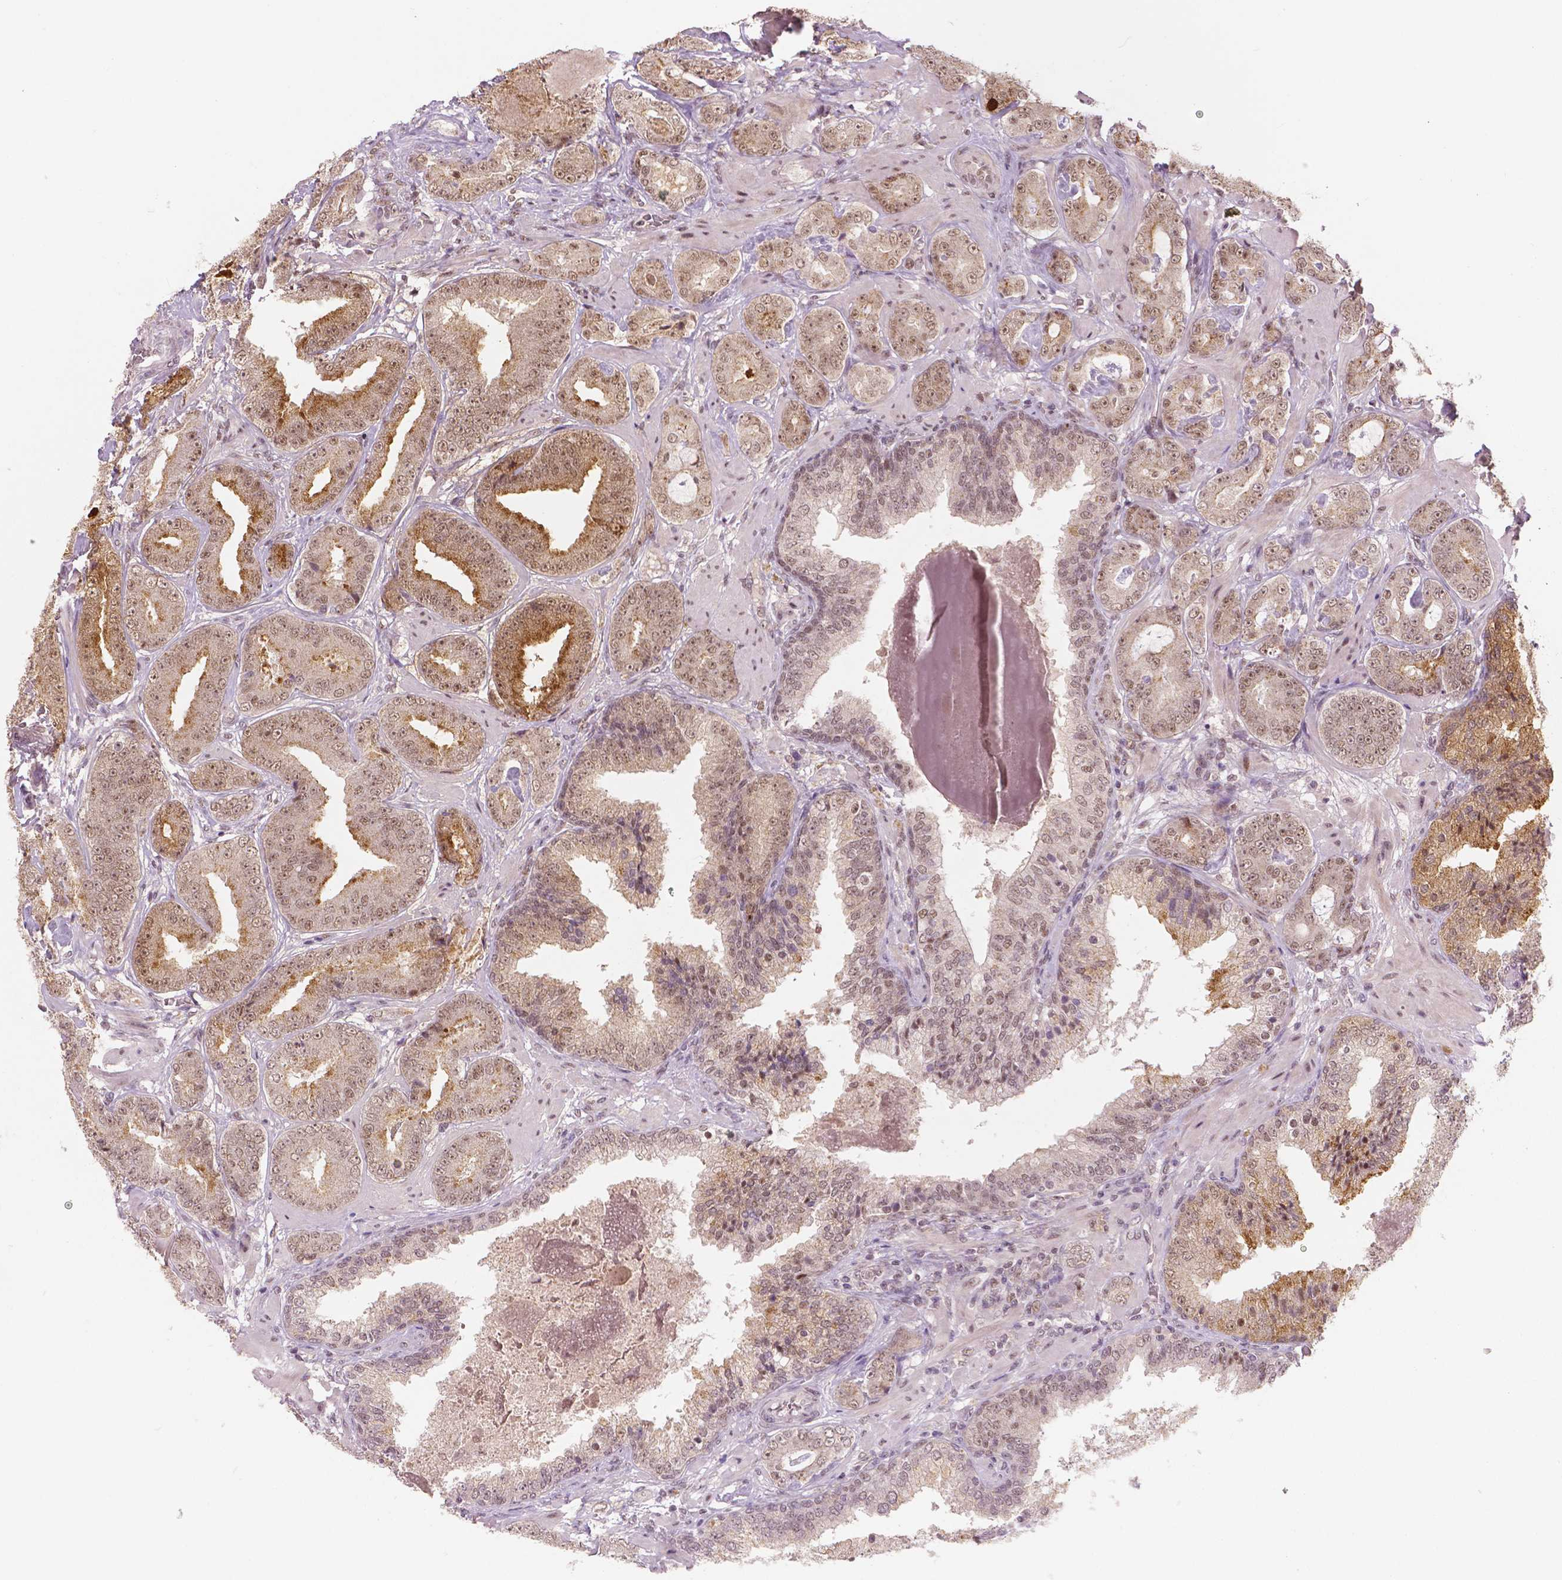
{"staining": {"intensity": "moderate", "quantity": ">75%", "location": "cytoplasmic/membranous,nuclear"}, "tissue": "prostate cancer", "cell_type": "Tumor cells", "image_type": "cancer", "snomed": [{"axis": "morphology", "description": "Adenocarcinoma, Low grade"}, {"axis": "topography", "description": "Prostate"}], "caption": "Immunohistochemical staining of low-grade adenocarcinoma (prostate) demonstrates medium levels of moderate cytoplasmic/membranous and nuclear protein staining in approximately >75% of tumor cells.", "gene": "NSD2", "patient": {"sex": "male", "age": 60}}